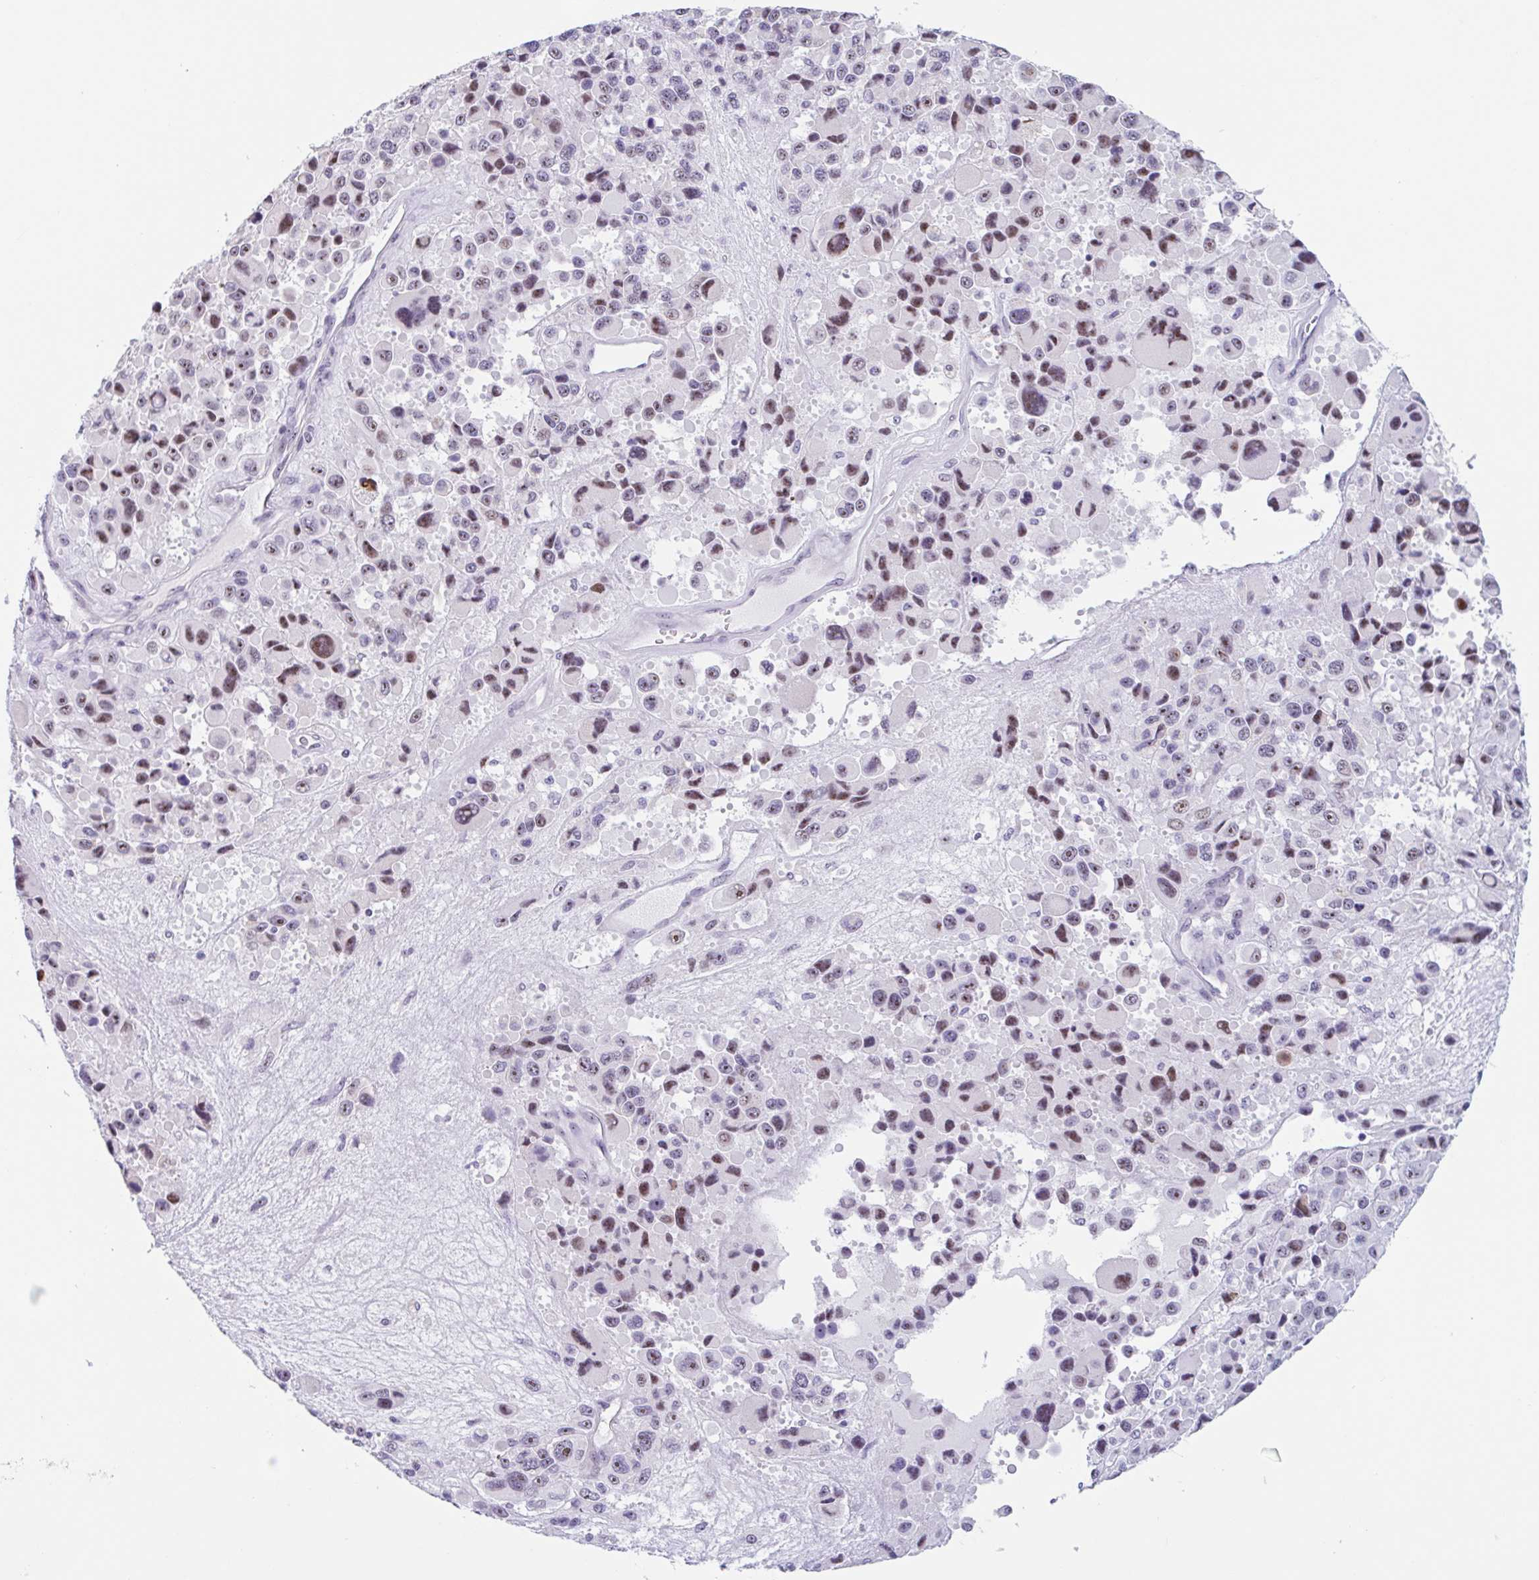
{"staining": {"intensity": "moderate", "quantity": ">75%", "location": "nuclear"}, "tissue": "melanoma", "cell_type": "Tumor cells", "image_type": "cancer", "snomed": [{"axis": "morphology", "description": "Malignant melanoma, Metastatic site"}, {"axis": "topography", "description": "Lymph node"}], "caption": "Protein staining exhibits moderate nuclear expression in approximately >75% of tumor cells in malignant melanoma (metastatic site).", "gene": "LENG9", "patient": {"sex": "female", "age": 65}}